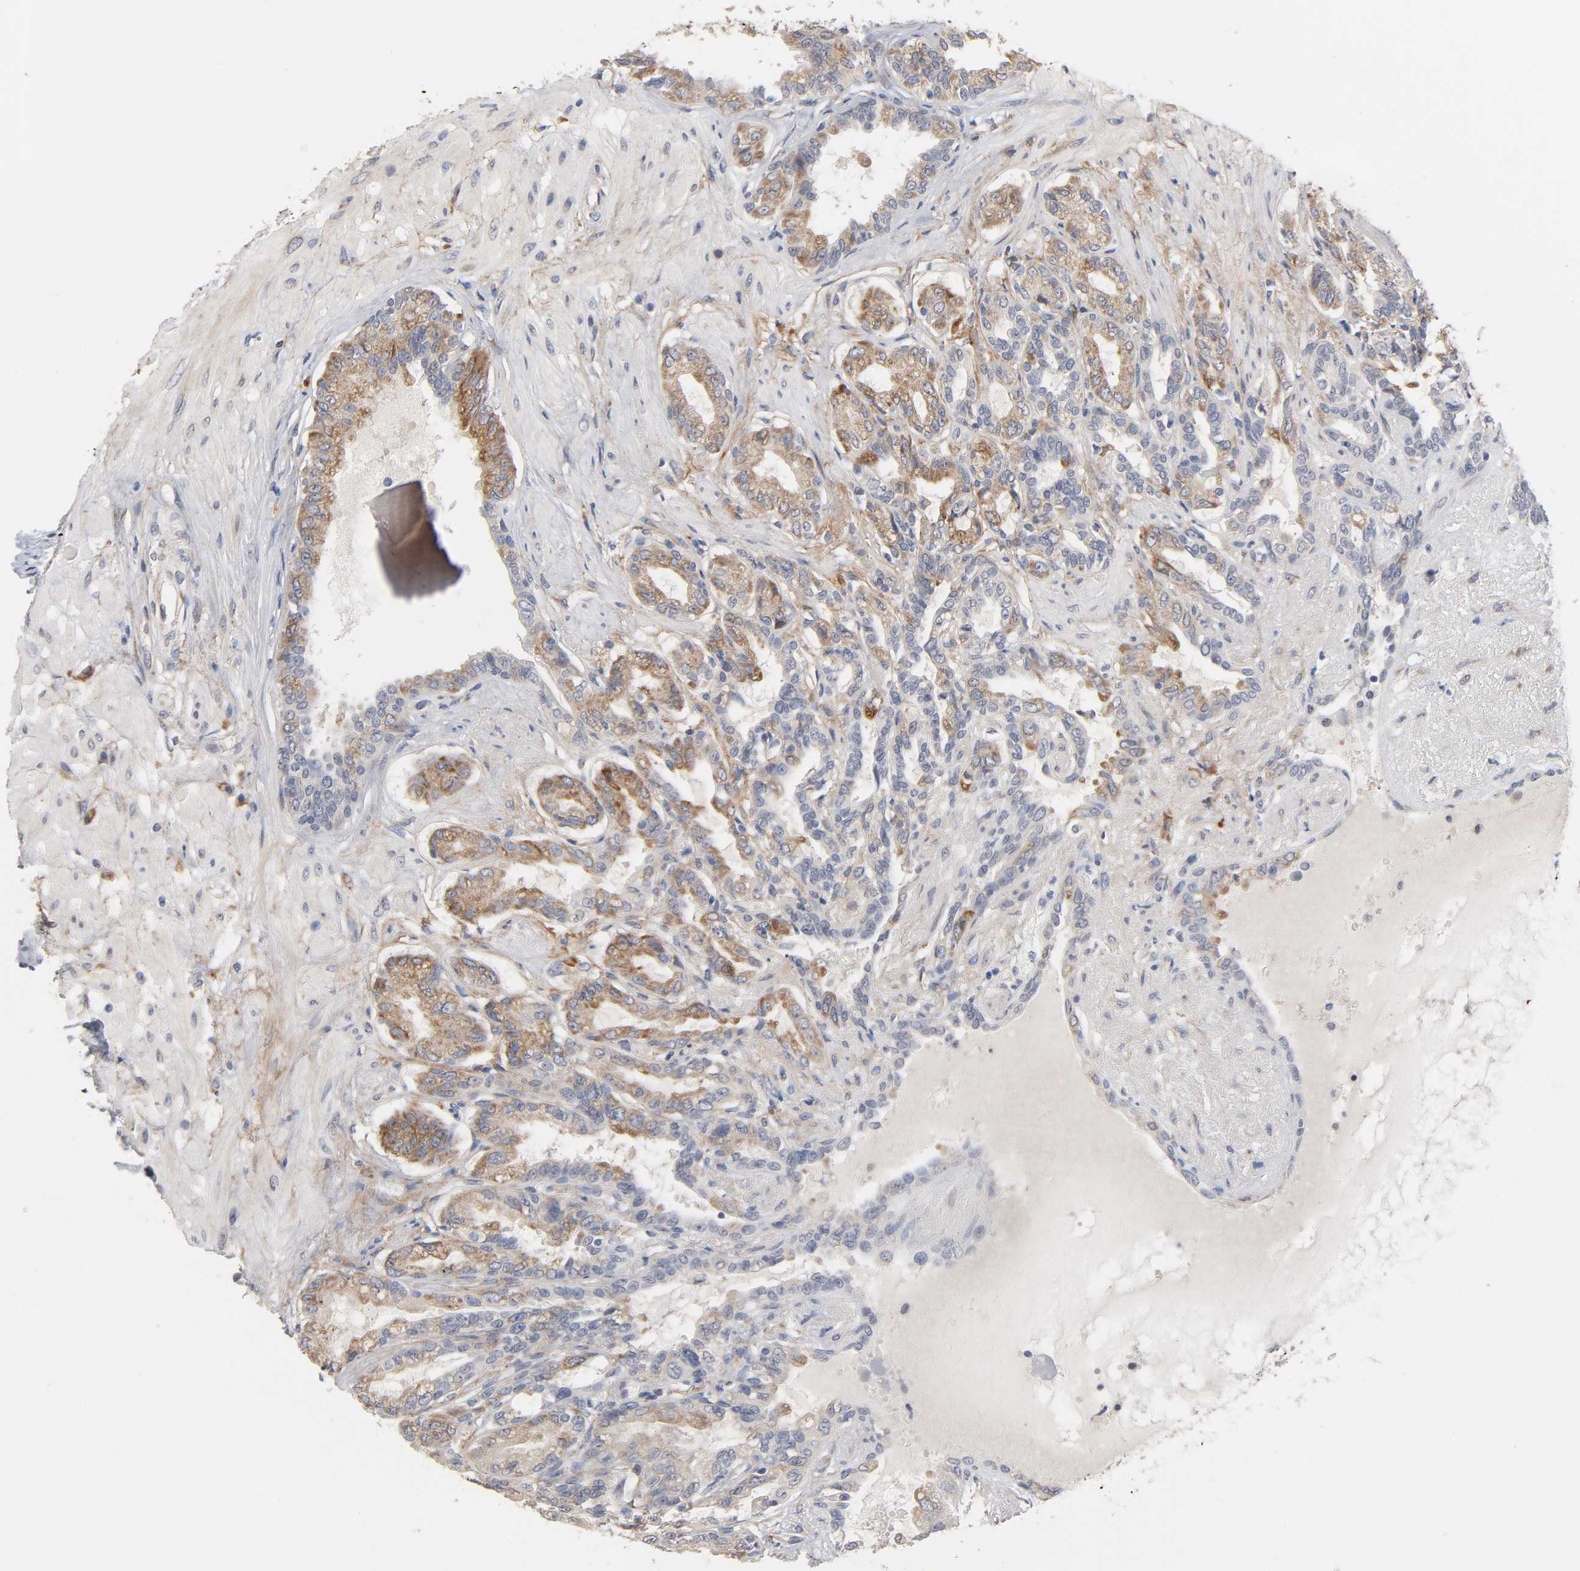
{"staining": {"intensity": "moderate", "quantity": "25%-75%", "location": "cytoplasmic/membranous"}, "tissue": "seminal vesicle", "cell_type": "Glandular cells", "image_type": "normal", "snomed": [{"axis": "morphology", "description": "Normal tissue, NOS"}, {"axis": "topography", "description": "Seminal veicle"}], "caption": "Seminal vesicle stained with immunohistochemistry (IHC) shows moderate cytoplasmic/membranous positivity in about 25%-75% of glandular cells.", "gene": "HDLBP", "patient": {"sex": "male", "age": 61}}